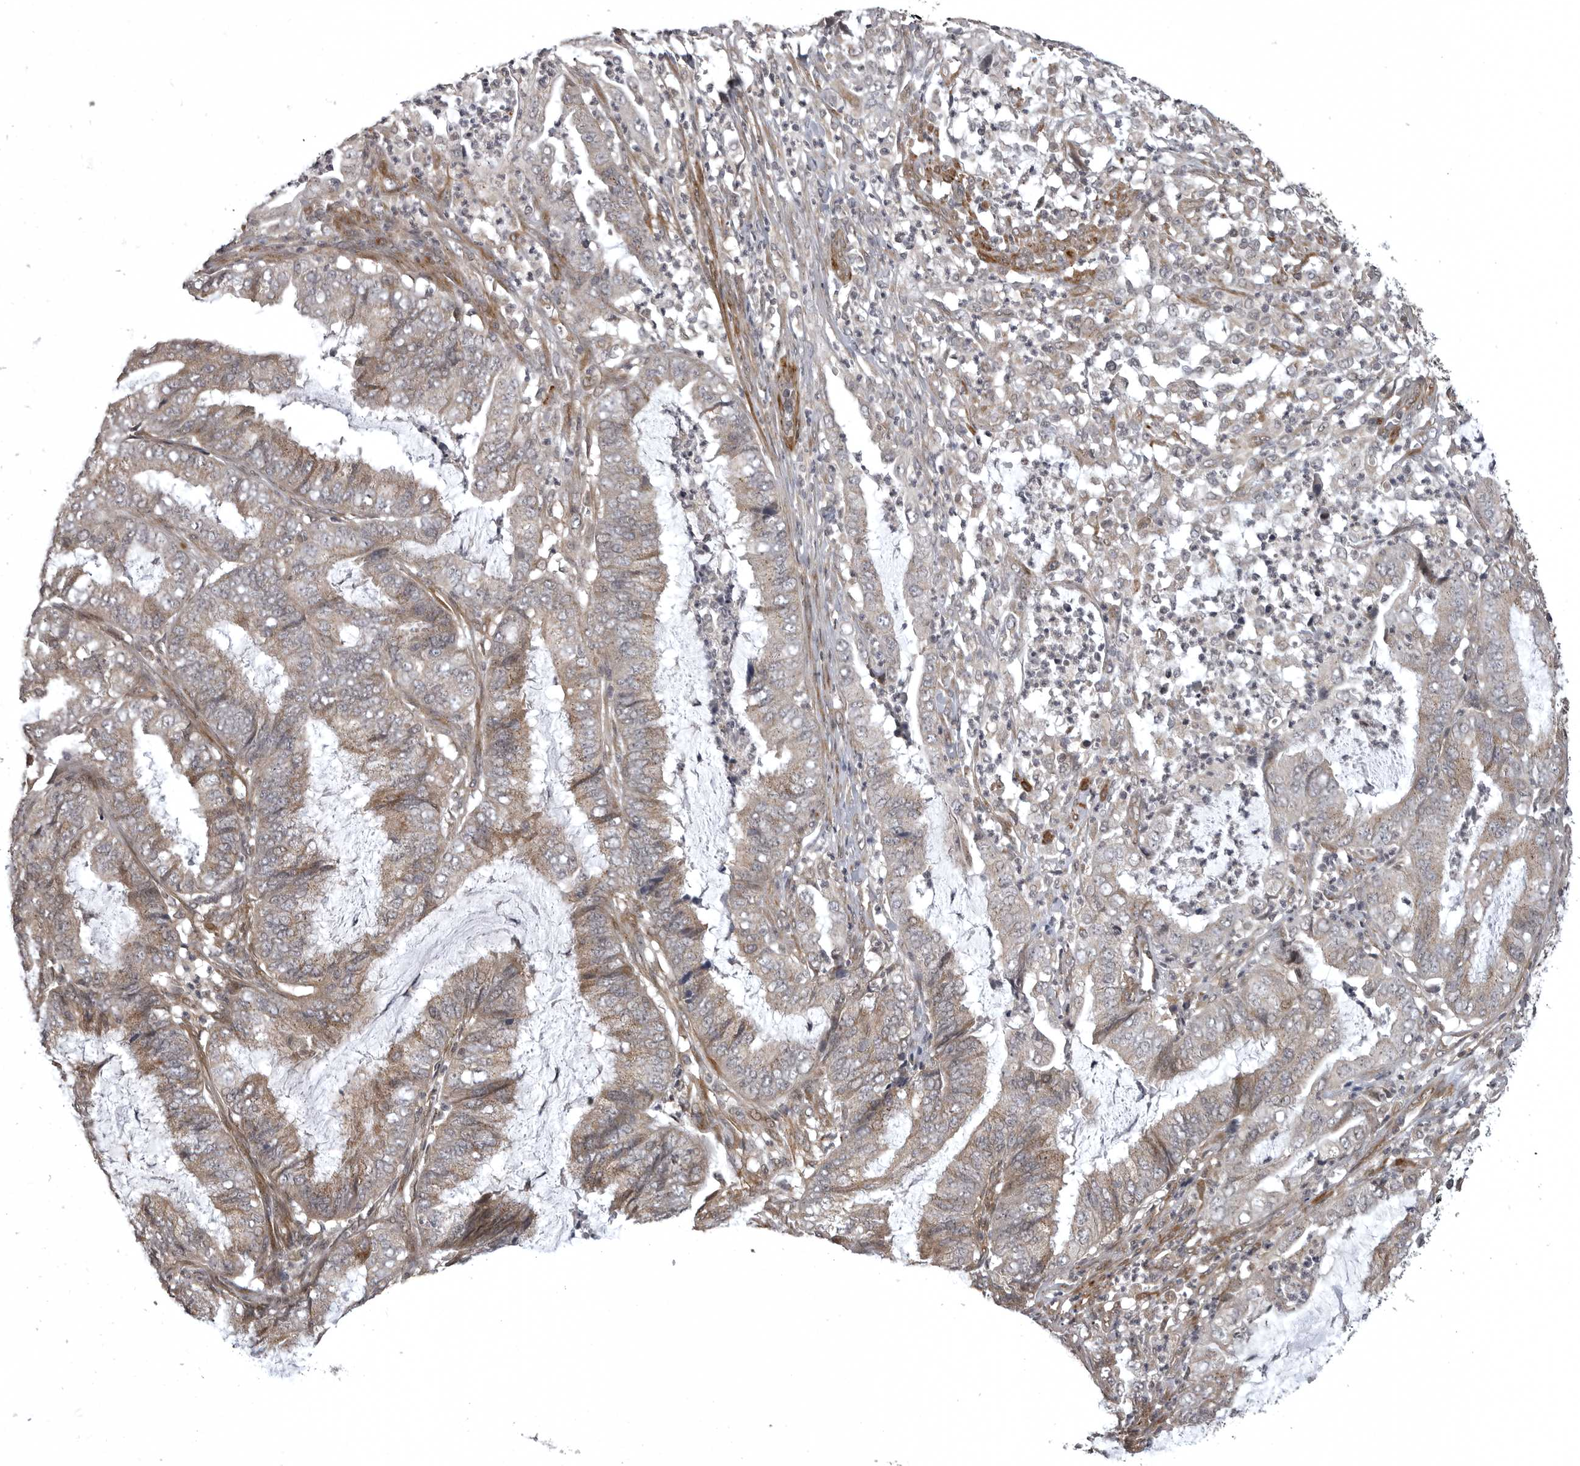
{"staining": {"intensity": "weak", "quantity": ">75%", "location": "cytoplasmic/membranous"}, "tissue": "endometrial cancer", "cell_type": "Tumor cells", "image_type": "cancer", "snomed": [{"axis": "morphology", "description": "Adenocarcinoma, NOS"}, {"axis": "topography", "description": "Endometrium"}], "caption": "Immunohistochemistry (IHC) (DAB (3,3'-diaminobenzidine)) staining of human adenocarcinoma (endometrial) shows weak cytoplasmic/membranous protein expression in about >75% of tumor cells.", "gene": "SNX16", "patient": {"sex": "female", "age": 49}}